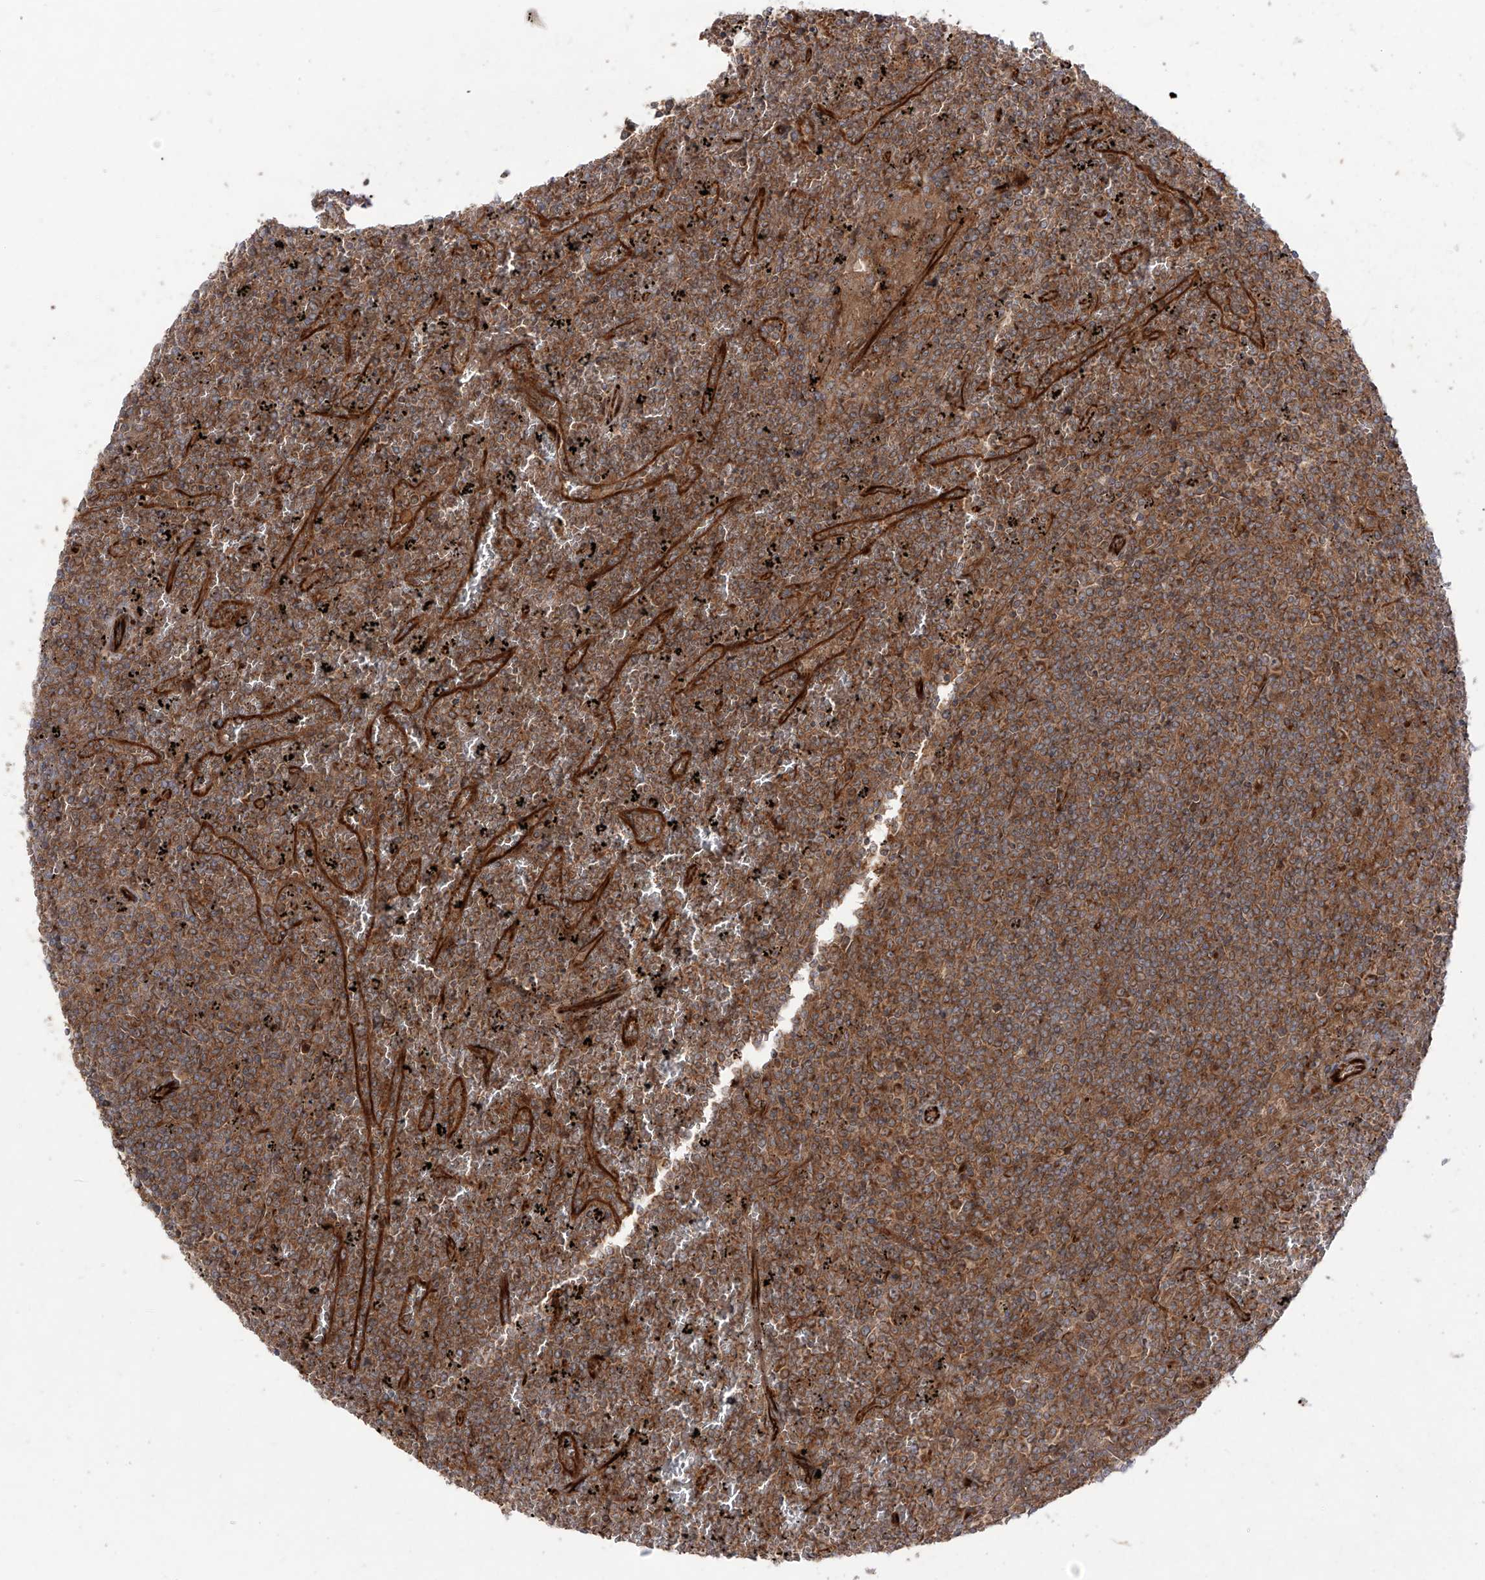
{"staining": {"intensity": "moderate", "quantity": ">75%", "location": "cytoplasmic/membranous"}, "tissue": "lymphoma", "cell_type": "Tumor cells", "image_type": "cancer", "snomed": [{"axis": "morphology", "description": "Malignant lymphoma, non-Hodgkin's type, Low grade"}, {"axis": "topography", "description": "Spleen"}], "caption": "Protein analysis of lymphoma tissue demonstrates moderate cytoplasmic/membranous positivity in about >75% of tumor cells.", "gene": "YKT6", "patient": {"sex": "female", "age": 19}}